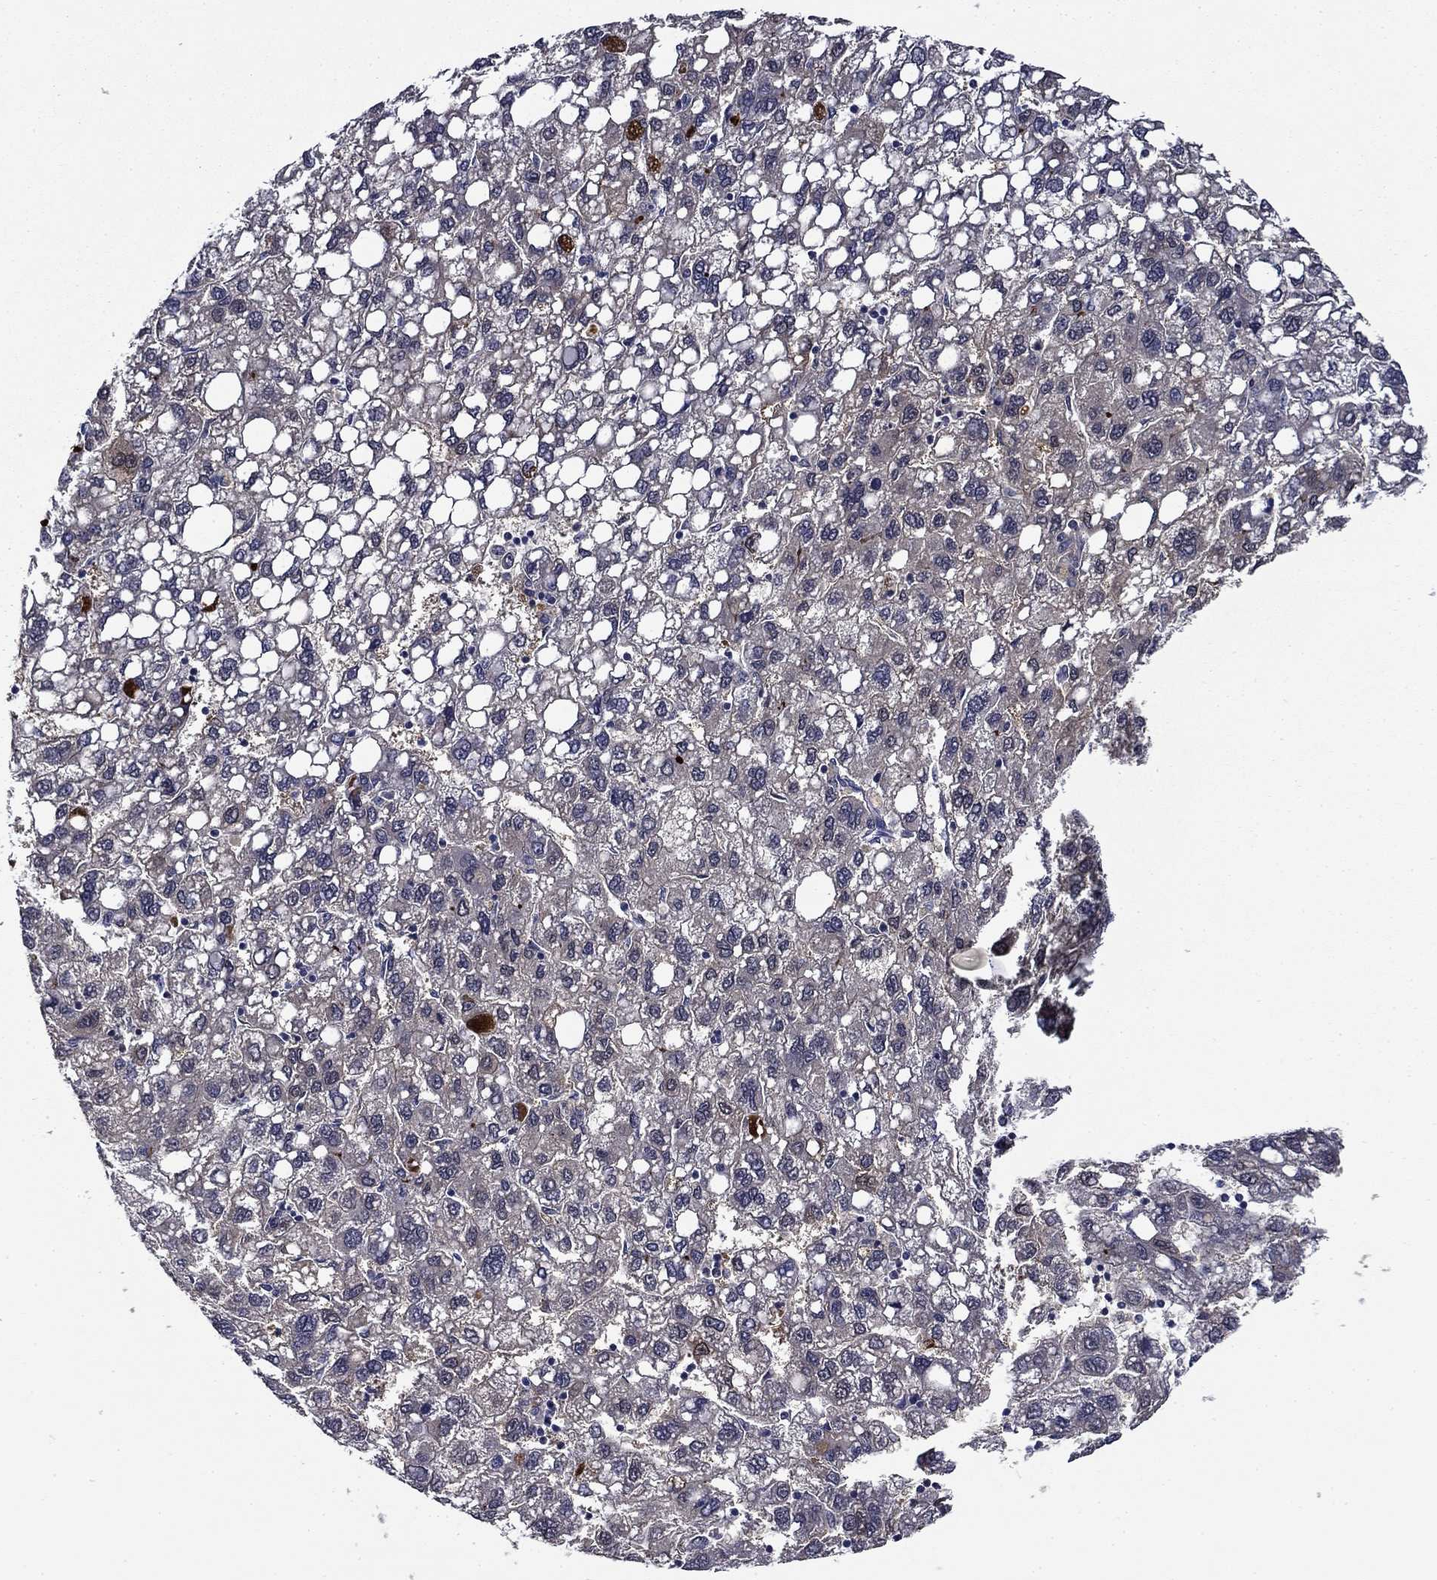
{"staining": {"intensity": "negative", "quantity": "none", "location": "none"}, "tissue": "liver cancer", "cell_type": "Tumor cells", "image_type": "cancer", "snomed": [{"axis": "morphology", "description": "Carcinoma, Hepatocellular, NOS"}, {"axis": "topography", "description": "Liver"}], "caption": "Tumor cells show no significant positivity in liver cancer.", "gene": "DDTL", "patient": {"sex": "female", "age": 82}}